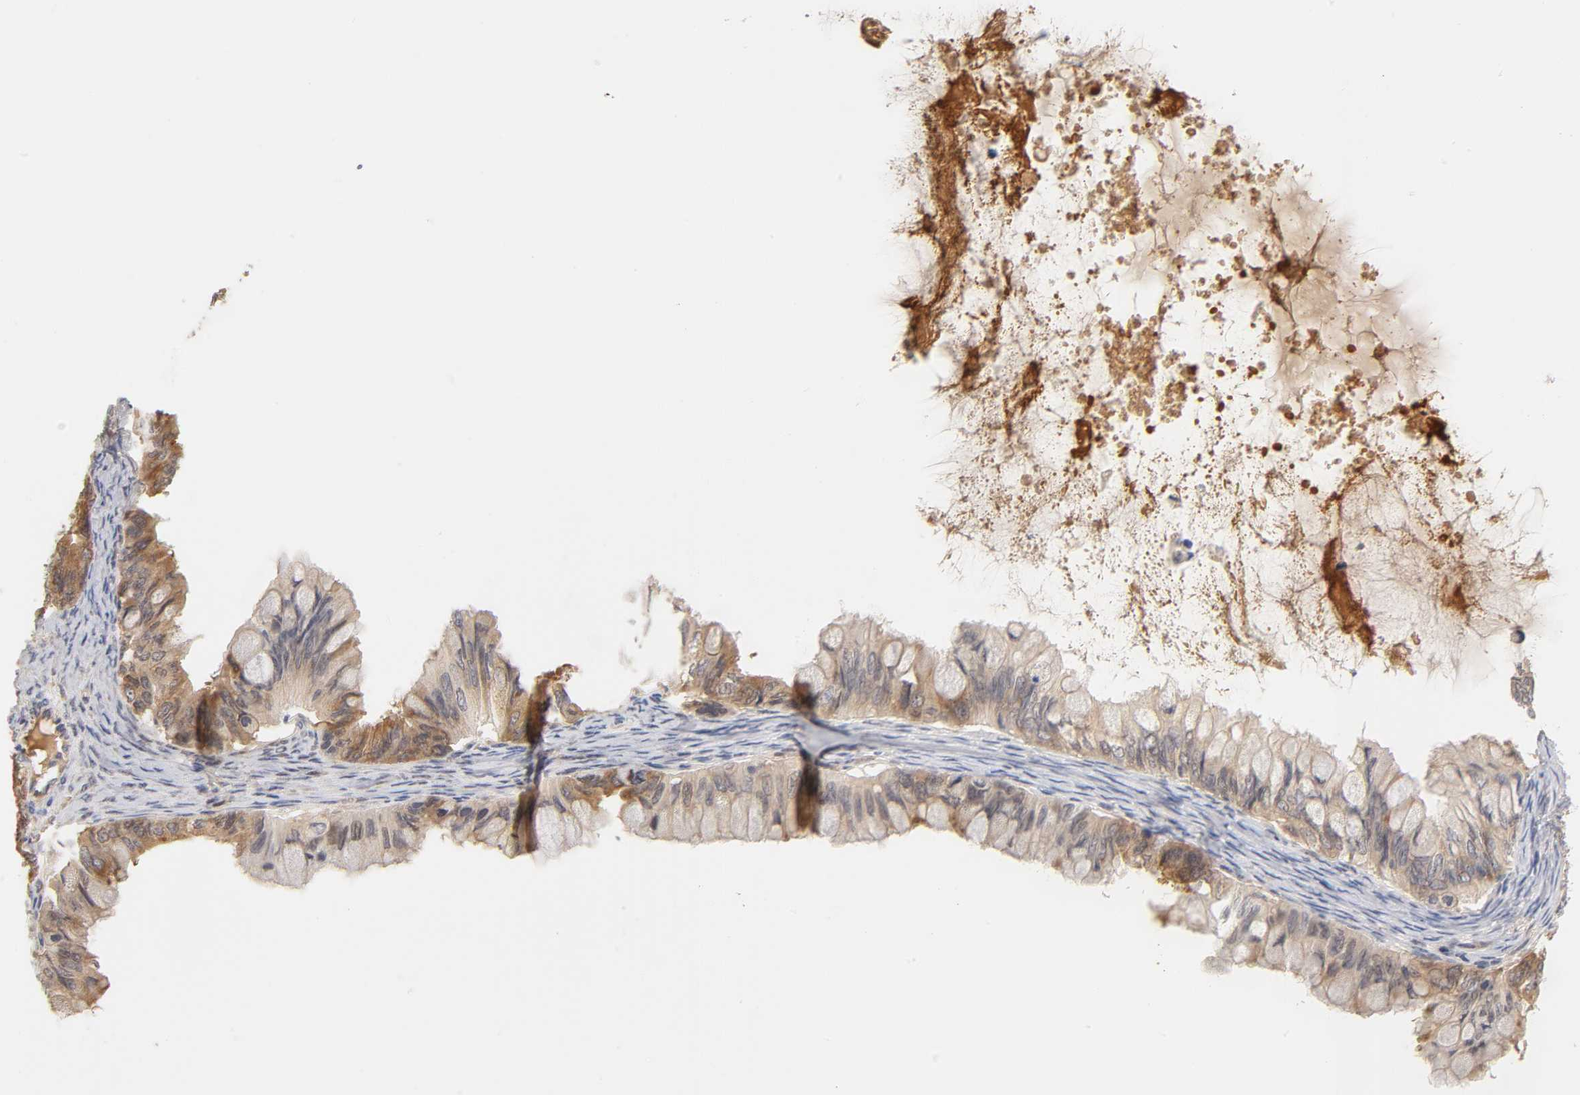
{"staining": {"intensity": "moderate", "quantity": ">75%", "location": "cytoplasmic/membranous"}, "tissue": "ovarian cancer", "cell_type": "Tumor cells", "image_type": "cancer", "snomed": [{"axis": "morphology", "description": "Cystadenocarcinoma, mucinous, NOS"}, {"axis": "topography", "description": "Ovary"}], "caption": "Immunohistochemical staining of human ovarian mucinous cystadenocarcinoma reveals medium levels of moderate cytoplasmic/membranous expression in about >75% of tumor cells.", "gene": "RPS29", "patient": {"sex": "female", "age": 80}}